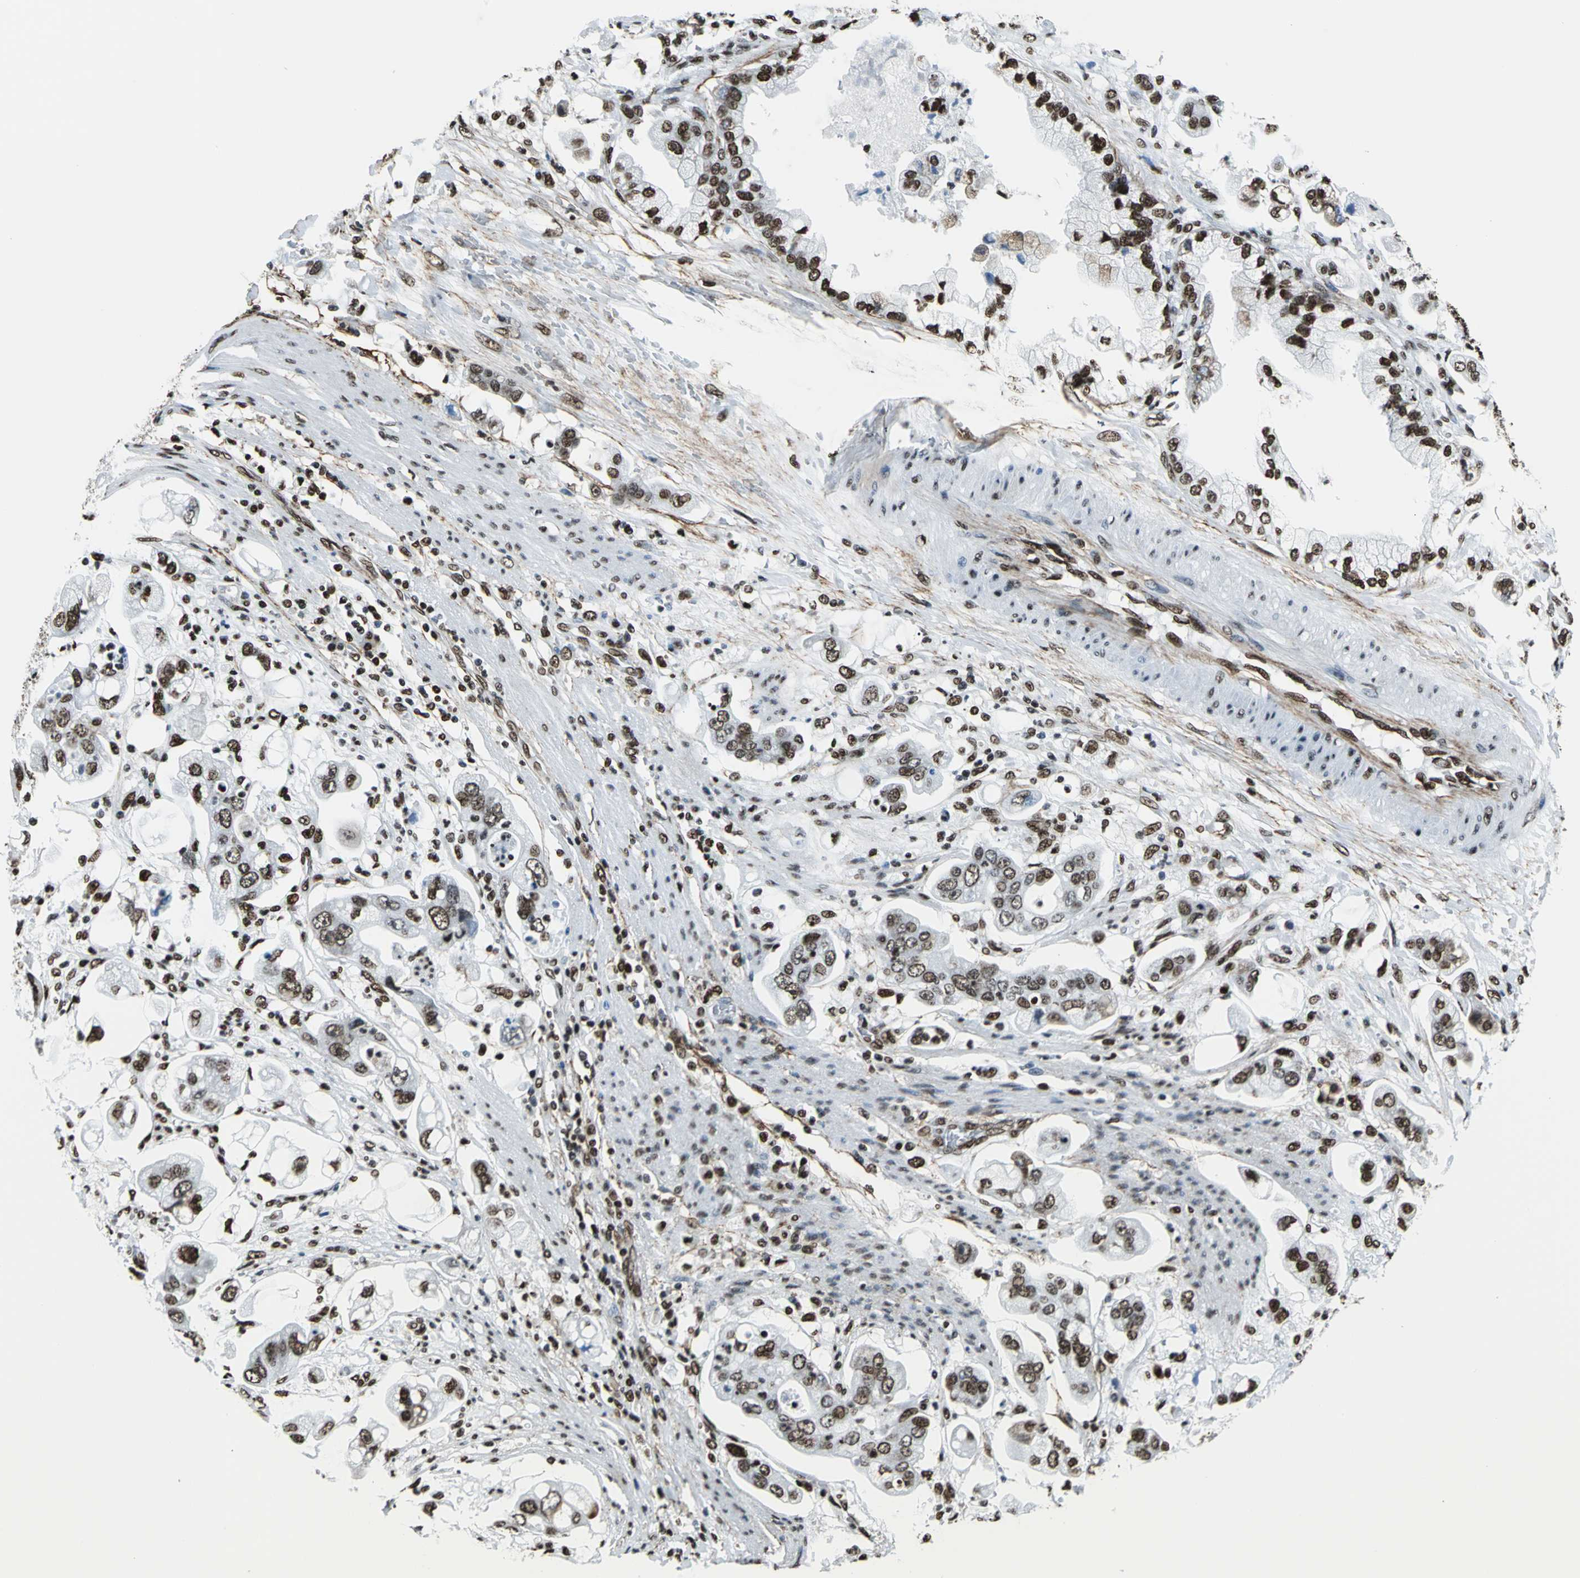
{"staining": {"intensity": "moderate", "quantity": ">75%", "location": "nuclear"}, "tissue": "stomach cancer", "cell_type": "Tumor cells", "image_type": "cancer", "snomed": [{"axis": "morphology", "description": "Adenocarcinoma, NOS"}, {"axis": "topography", "description": "Stomach"}], "caption": "Tumor cells exhibit moderate nuclear expression in about >75% of cells in stomach adenocarcinoma.", "gene": "APEX1", "patient": {"sex": "male", "age": 62}}